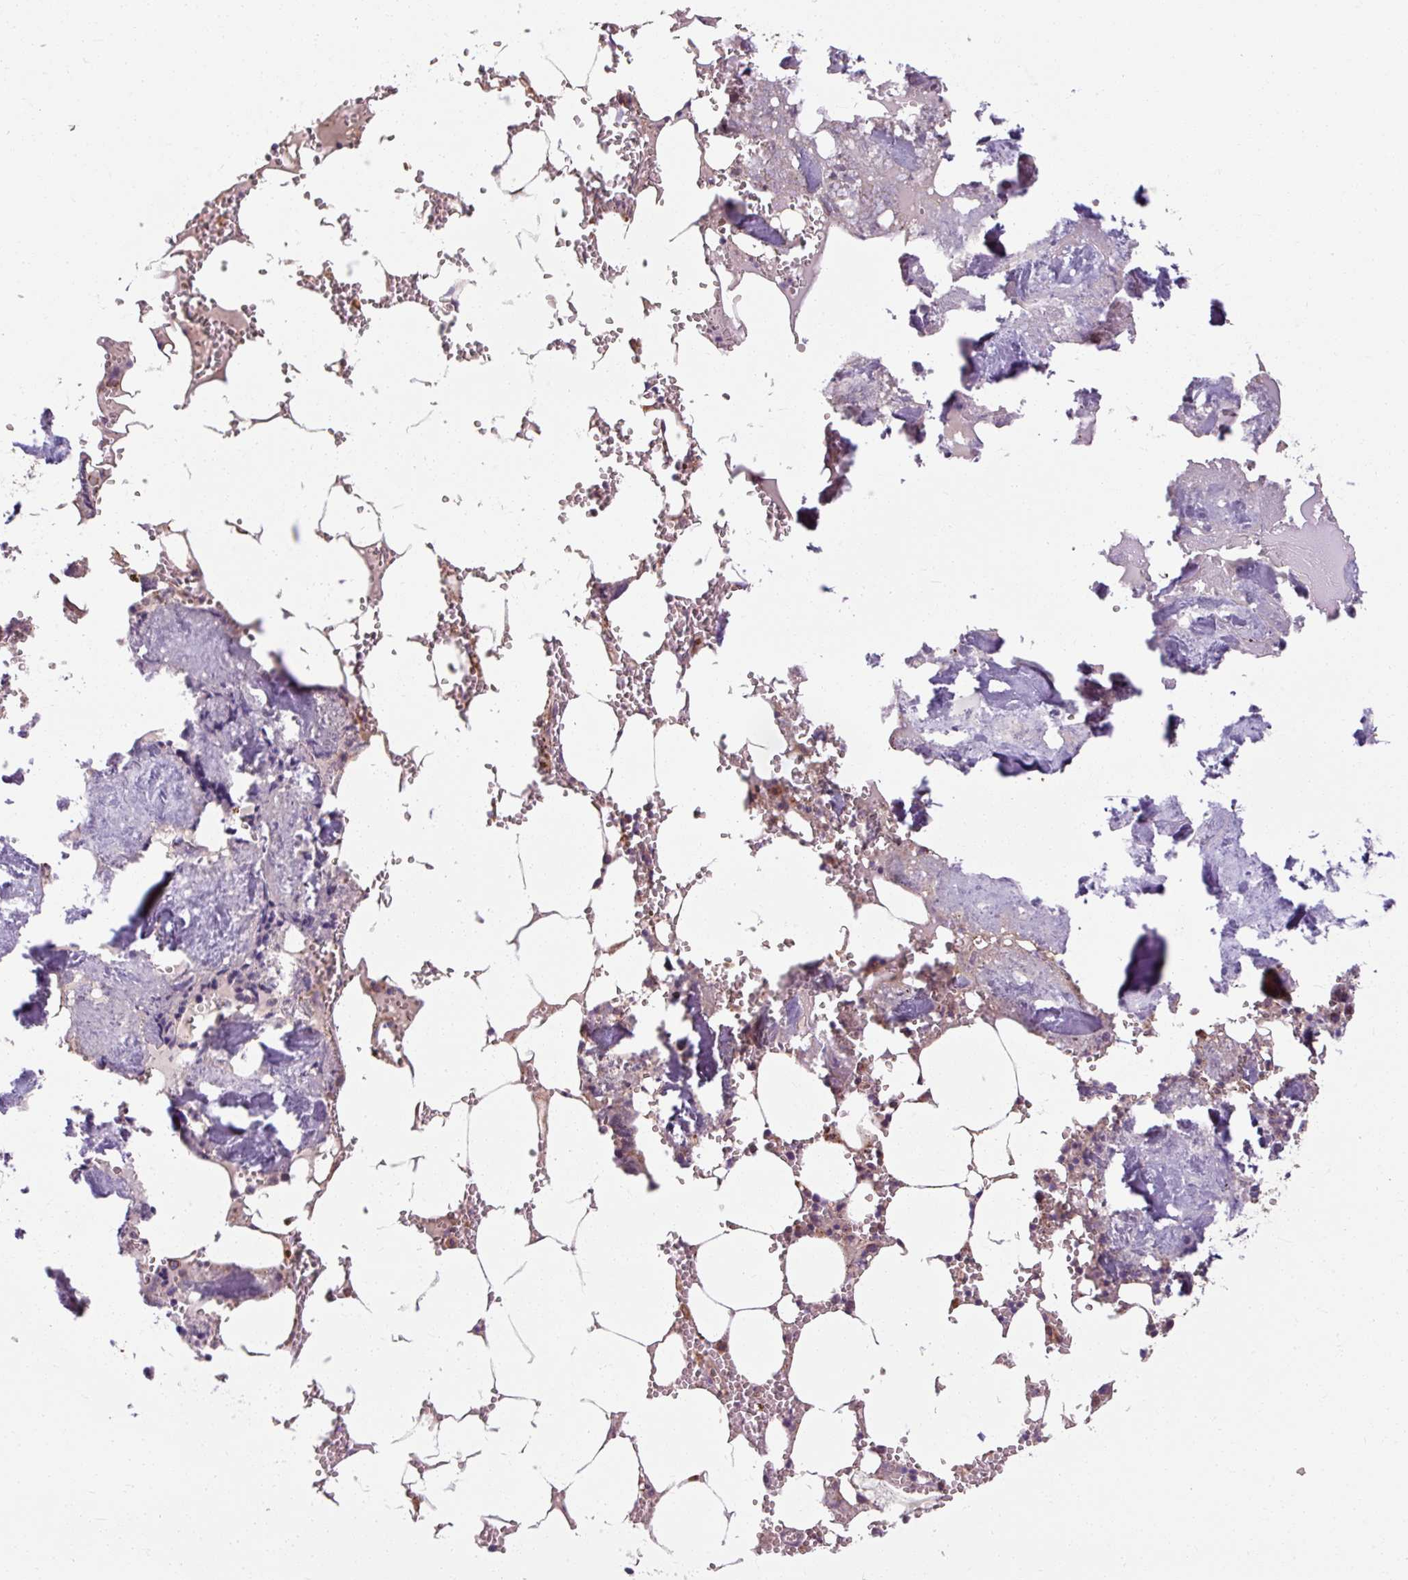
{"staining": {"intensity": "moderate", "quantity": "<25%", "location": "cytoplasmic/membranous"}, "tissue": "bone marrow", "cell_type": "Hematopoietic cells", "image_type": "normal", "snomed": [{"axis": "morphology", "description": "Normal tissue, NOS"}, {"axis": "topography", "description": "Bone marrow"}], "caption": "A photomicrograph of bone marrow stained for a protein shows moderate cytoplasmic/membranous brown staining in hematopoietic cells. (DAB = brown stain, brightfield microscopy at high magnification).", "gene": "TBC1D4", "patient": {"sex": "male", "age": 54}}